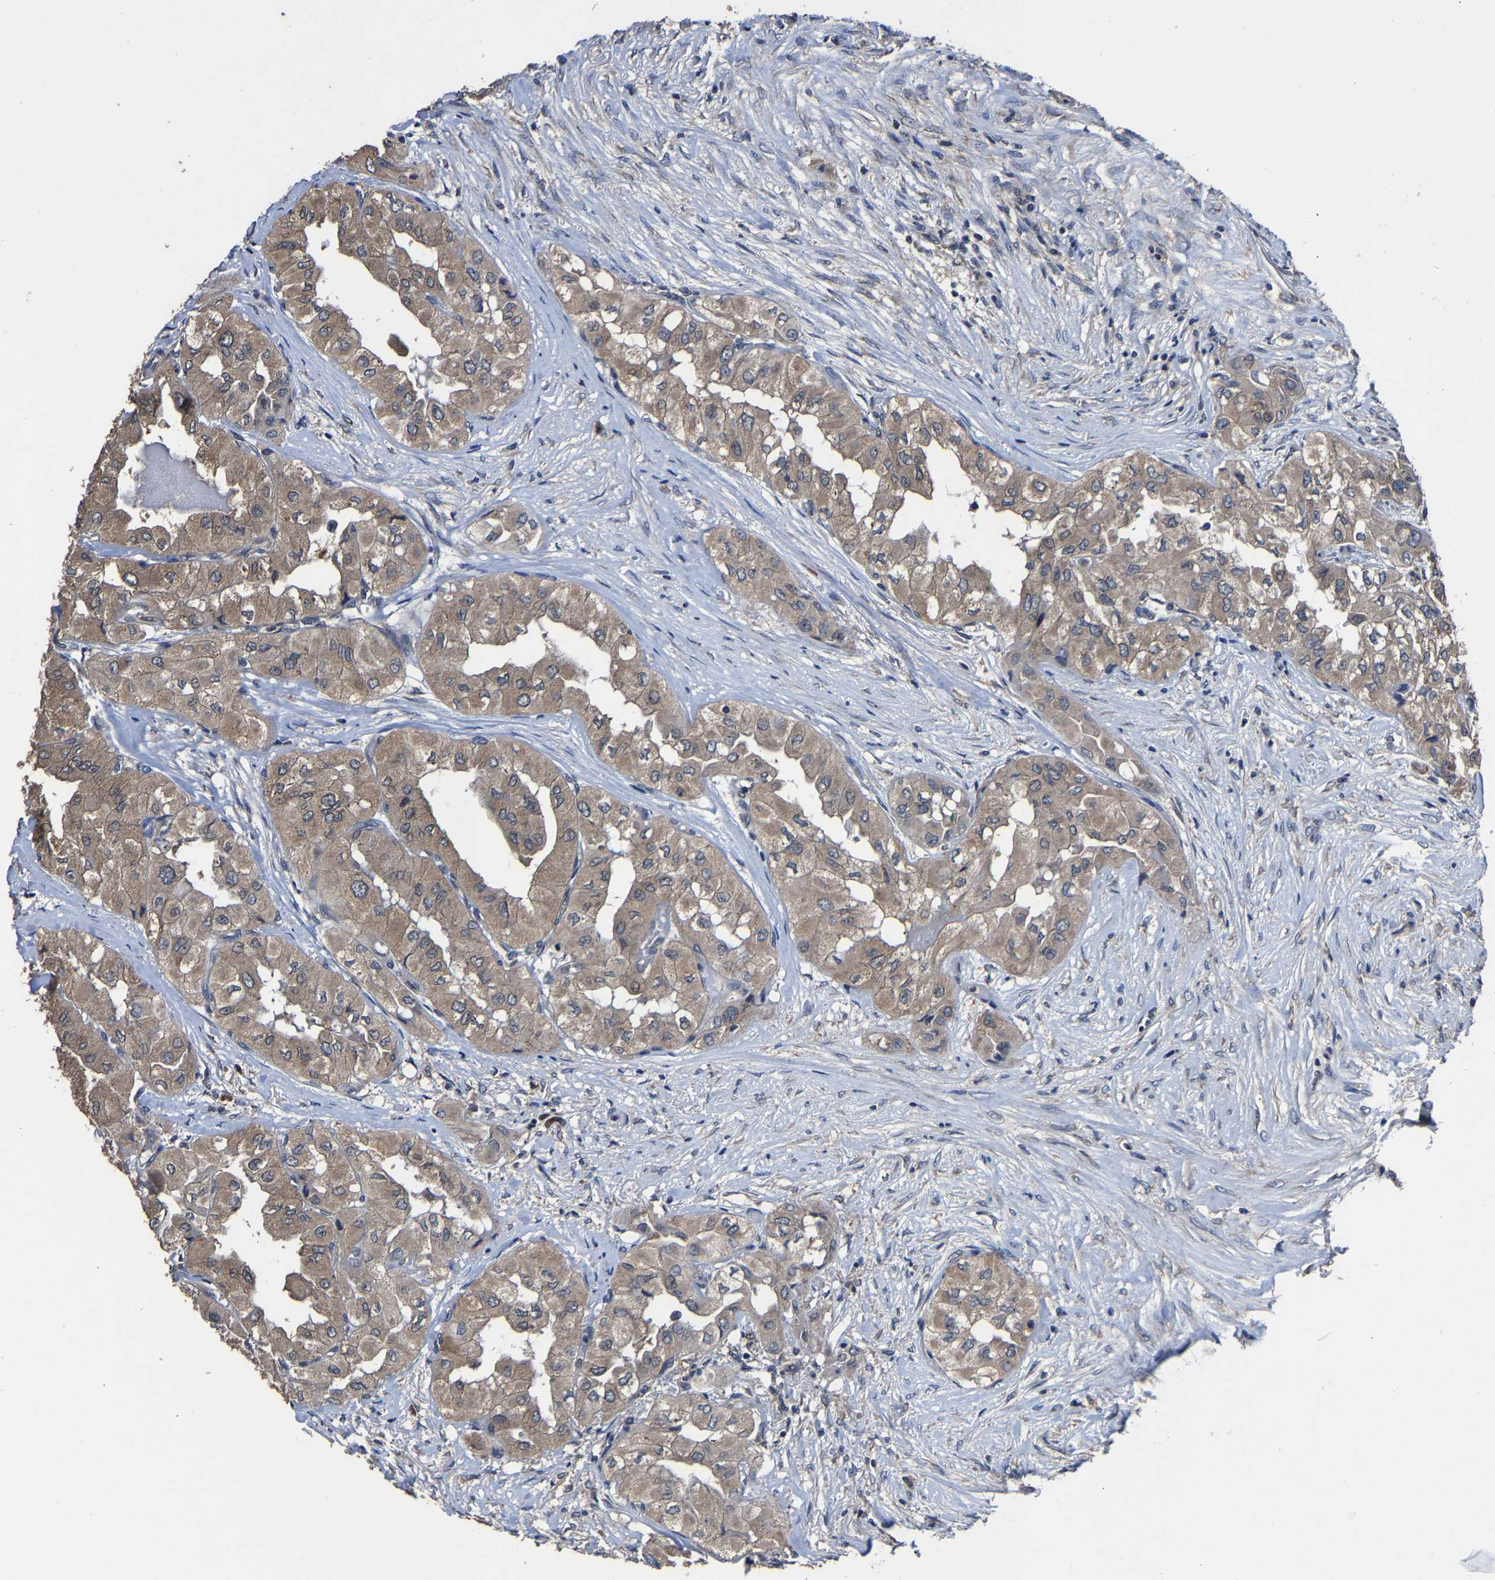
{"staining": {"intensity": "weak", "quantity": ">75%", "location": "cytoplasmic/membranous"}, "tissue": "thyroid cancer", "cell_type": "Tumor cells", "image_type": "cancer", "snomed": [{"axis": "morphology", "description": "Papillary adenocarcinoma, NOS"}, {"axis": "topography", "description": "Thyroid gland"}], "caption": "Immunohistochemistry image of papillary adenocarcinoma (thyroid) stained for a protein (brown), which displays low levels of weak cytoplasmic/membranous positivity in about >75% of tumor cells.", "gene": "EBAG9", "patient": {"sex": "female", "age": 59}}